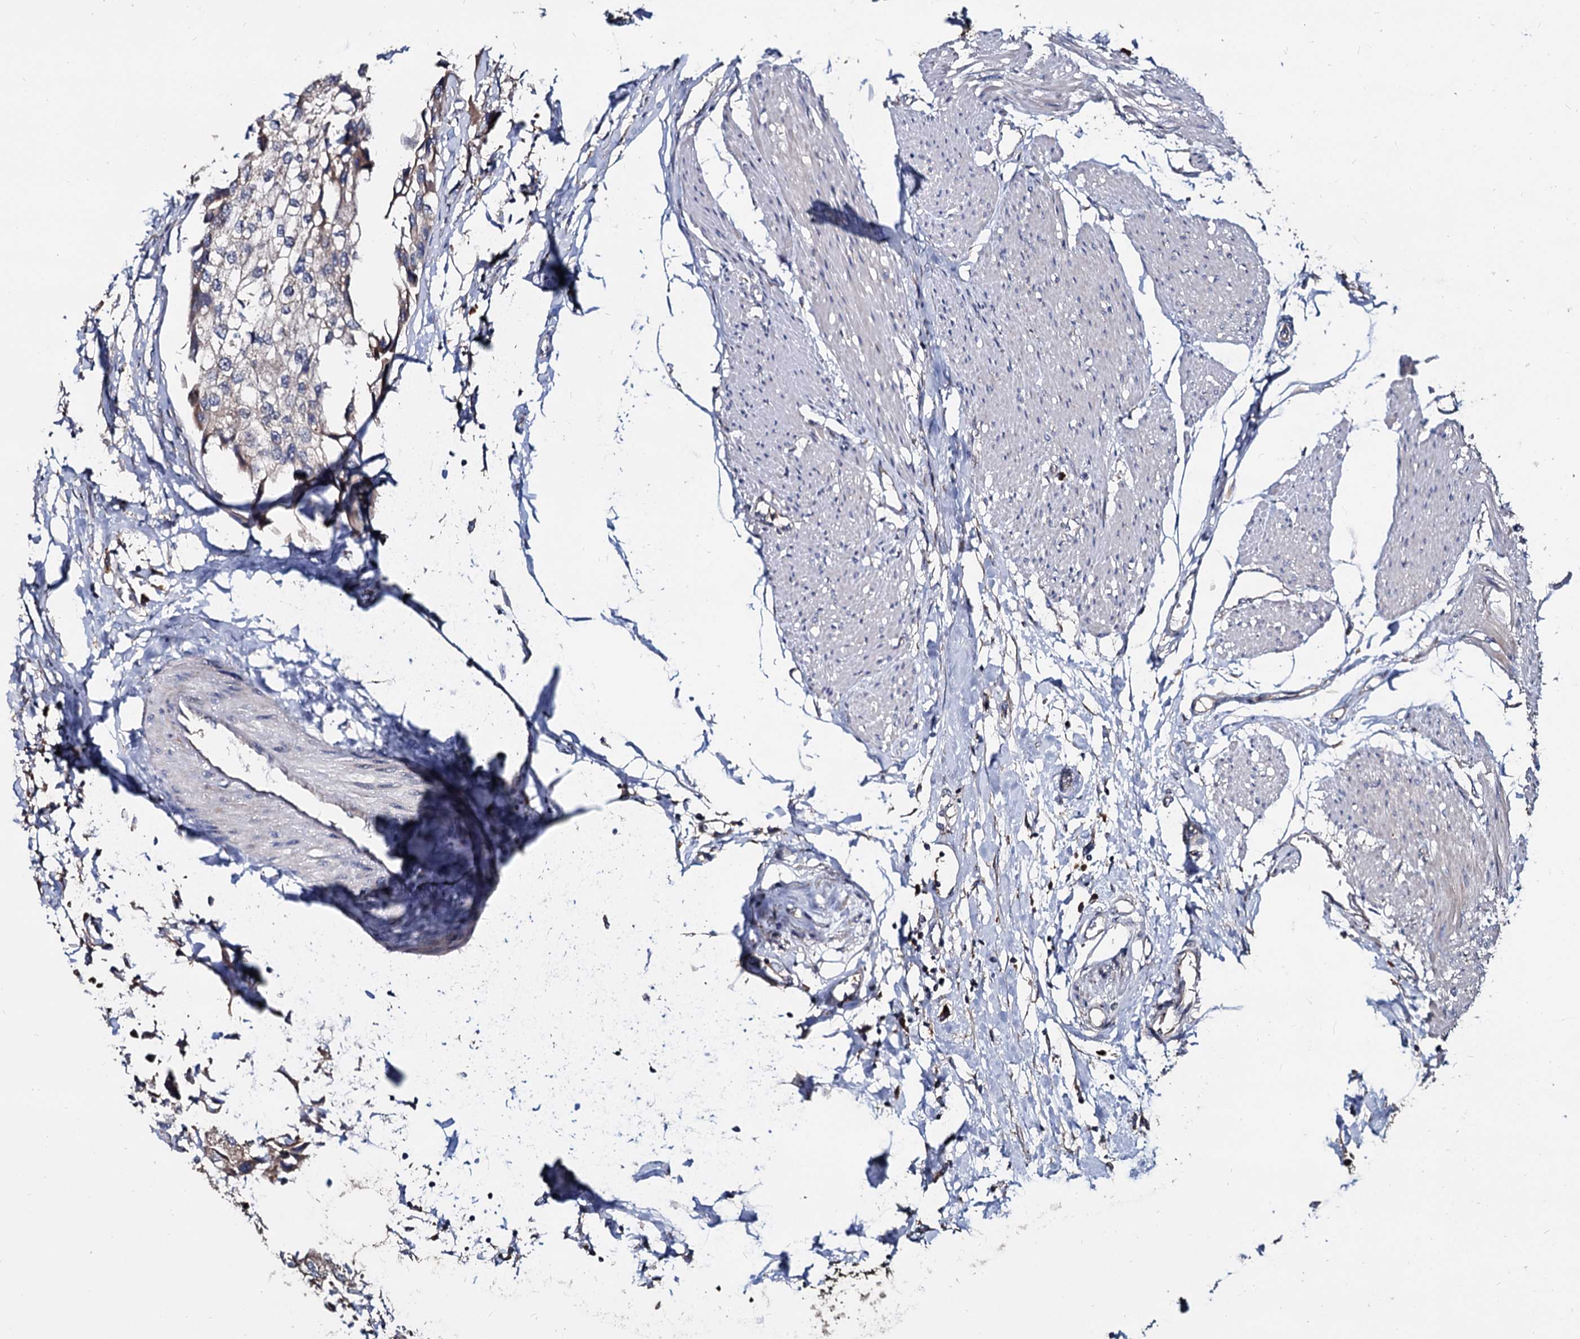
{"staining": {"intensity": "weak", "quantity": "25%-75%", "location": "cytoplasmic/membranous"}, "tissue": "urothelial cancer", "cell_type": "Tumor cells", "image_type": "cancer", "snomed": [{"axis": "morphology", "description": "Urothelial carcinoma, High grade"}, {"axis": "topography", "description": "Urinary bladder"}], "caption": "Protein staining of urothelial cancer tissue displays weak cytoplasmic/membranous staining in approximately 25%-75% of tumor cells.", "gene": "WWC3", "patient": {"sex": "male", "age": 64}}